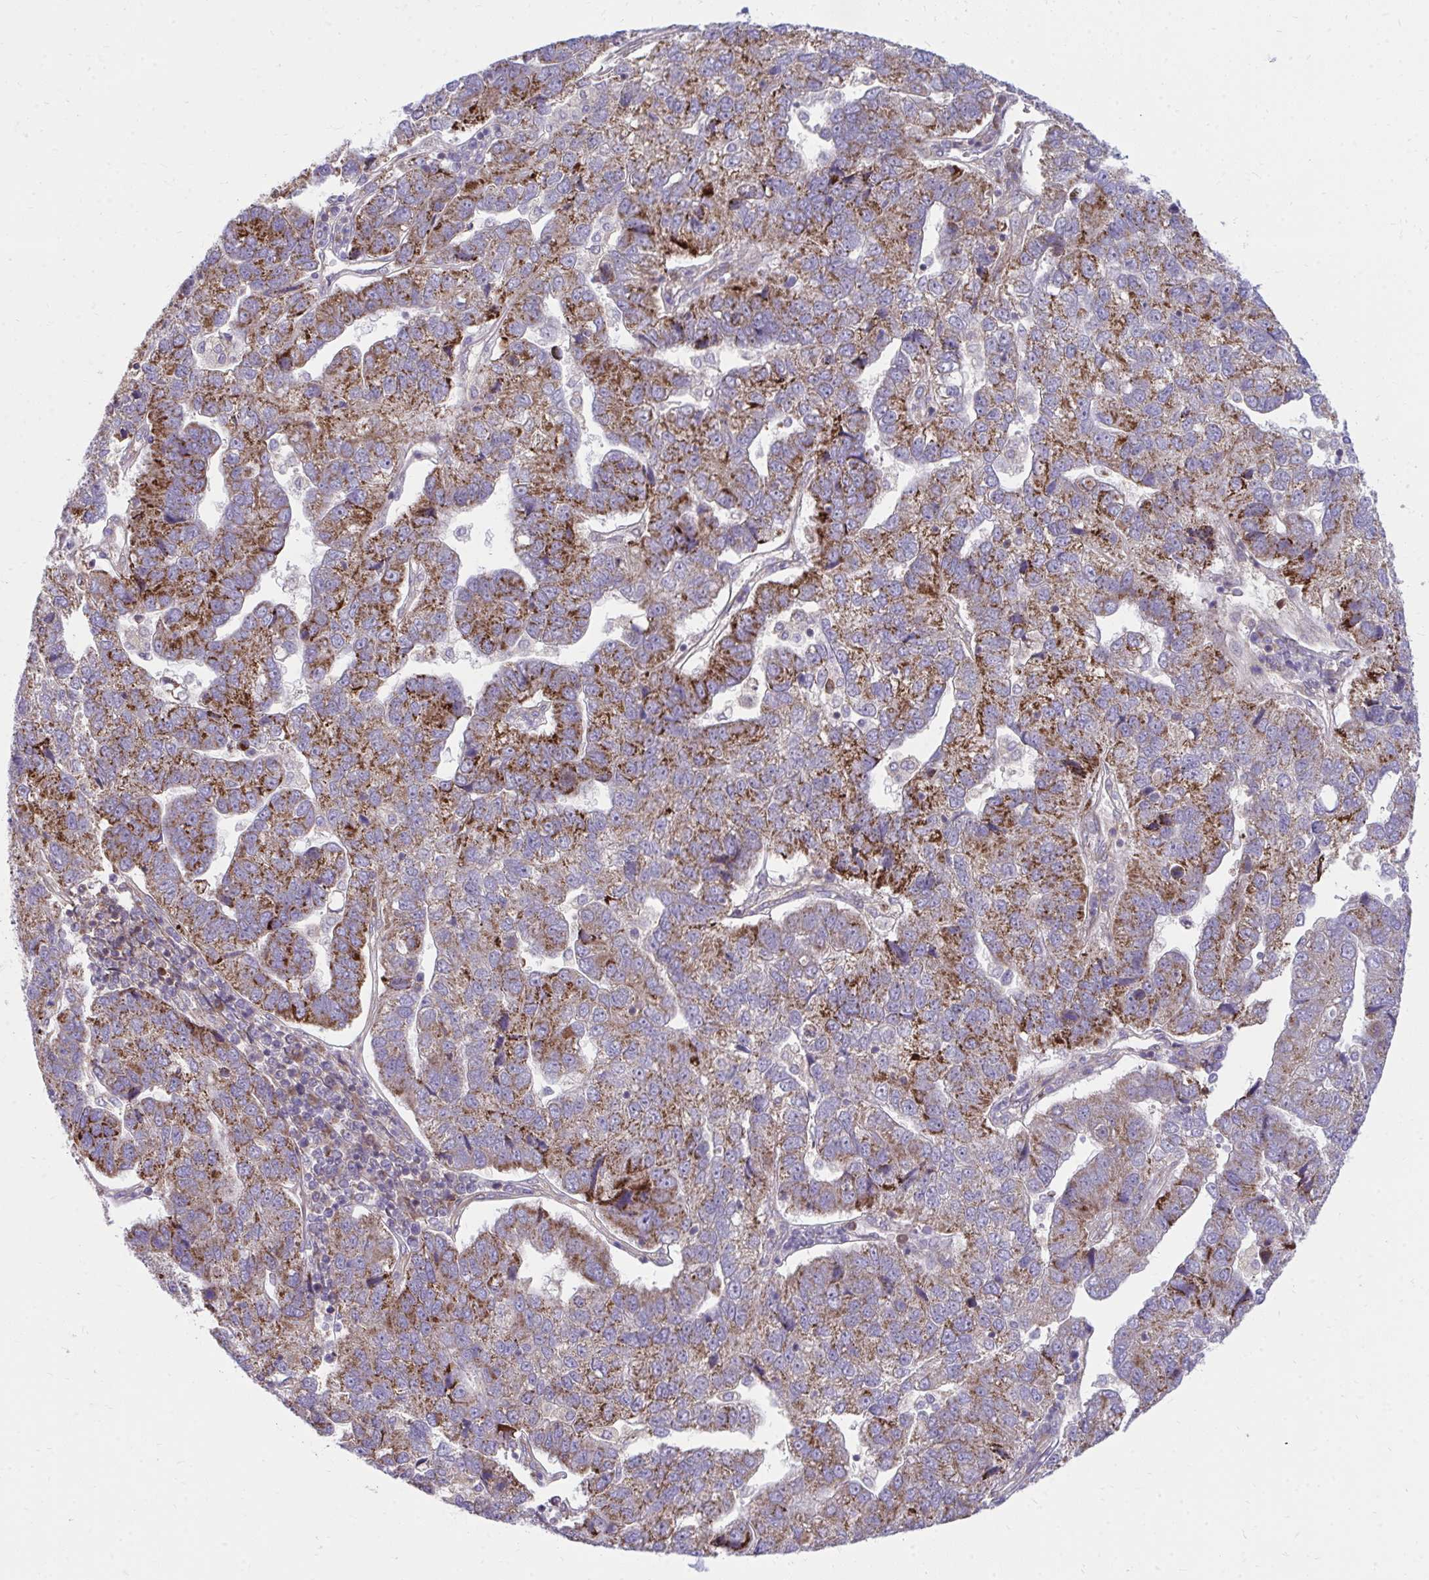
{"staining": {"intensity": "moderate", "quantity": "25%-75%", "location": "cytoplasmic/membranous"}, "tissue": "pancreatic cancer", "cell_type": "Tumor cells", "image_type": "cancer", "snomed": [{"axis": "morphology", "description": "Adenocarcinoma, NOS"}, {"axis": "topography", "description": "Pancreas"}], "caption": "Pancreatic adenocarcinoma was stained to show a protein in brown. There is medium levels of moderate cytoplasmic/membranous positivity in about 25%-75% of tumor cells. Nuclei are stained in blue.", "gene": "ASAP1", "patient": {"sex": "female", "age": 61}}